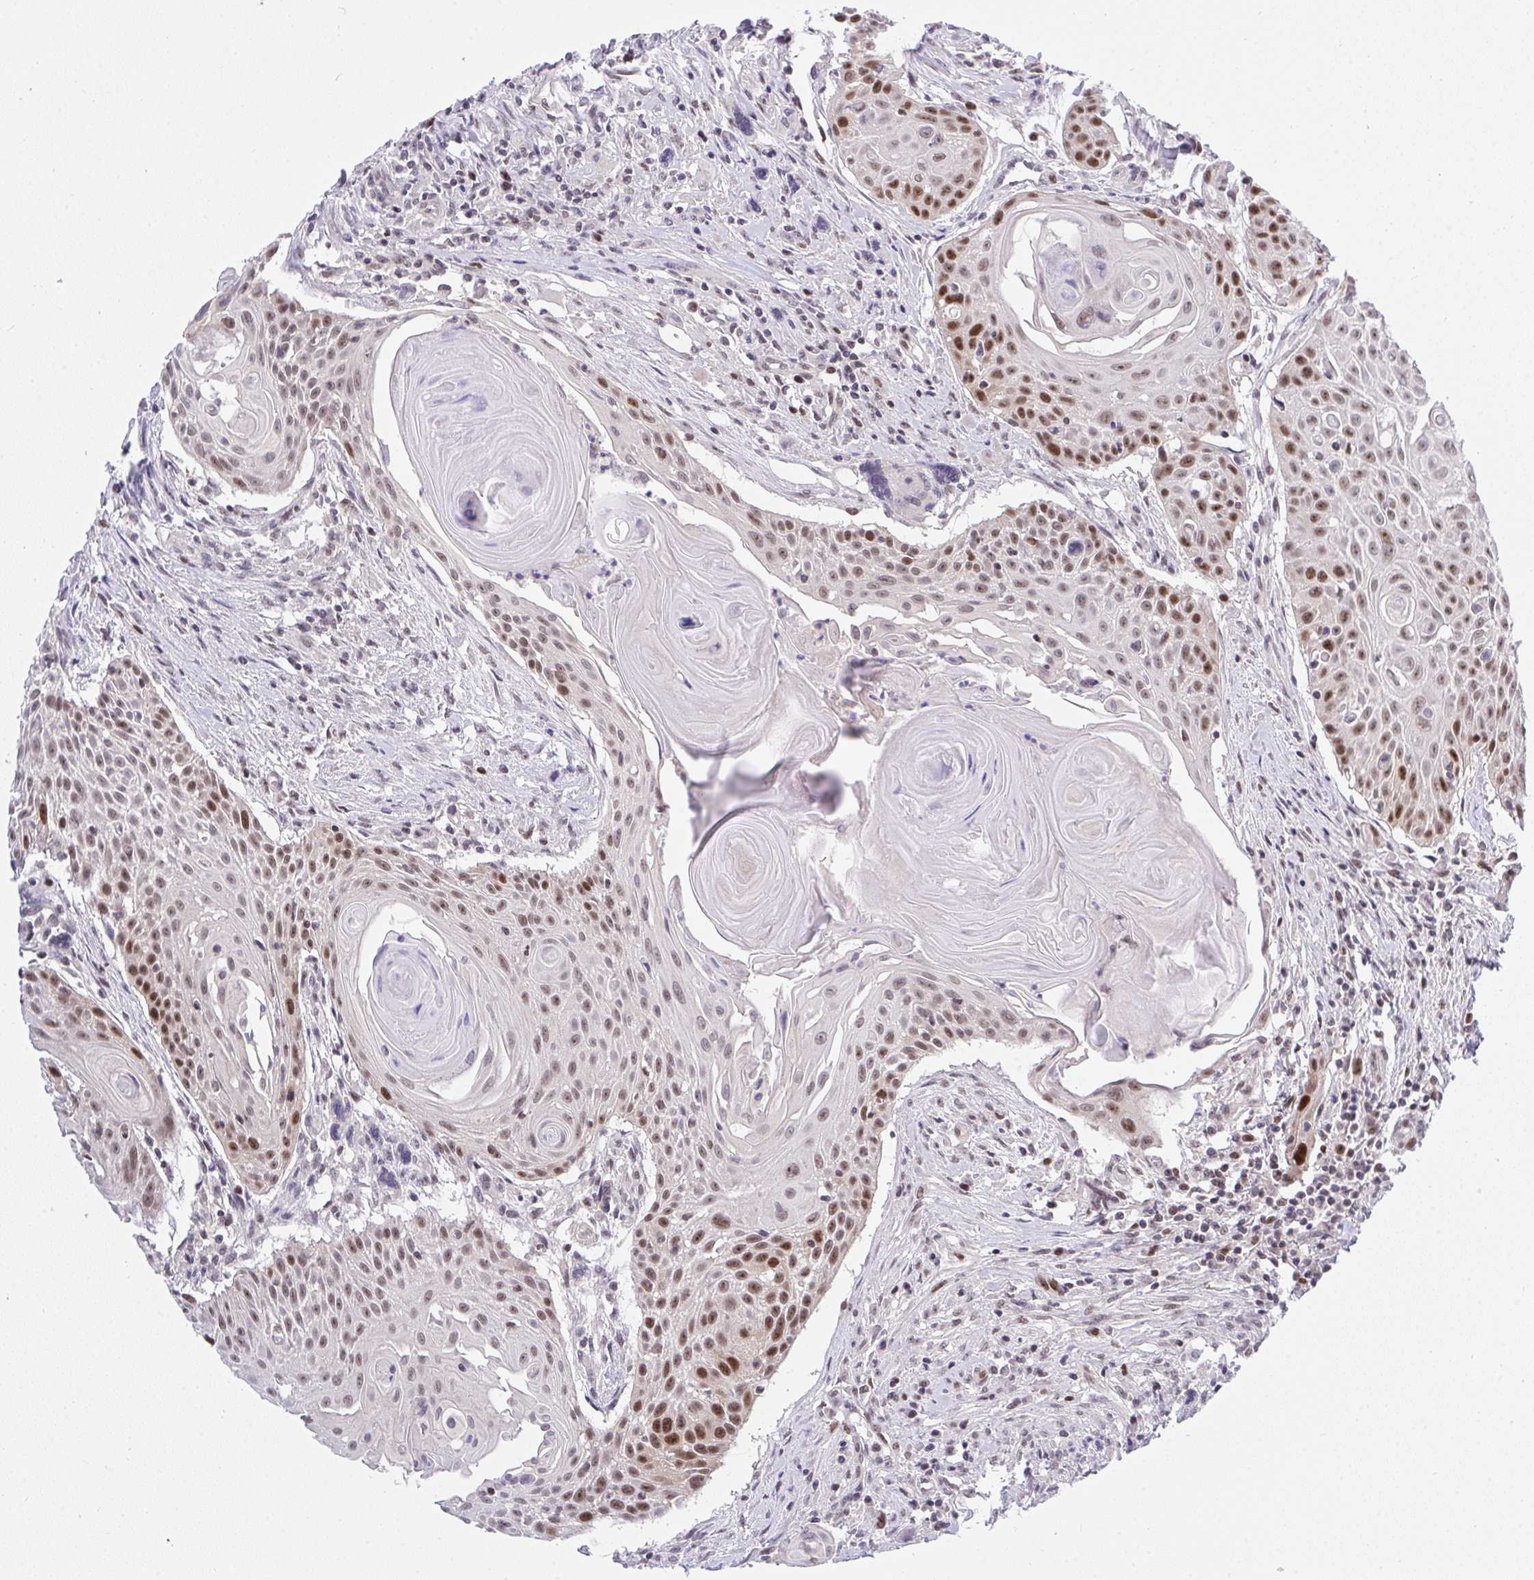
{"staining": {"intensity": "moderate", "quantity": "25%-75%", "location": "nuclear"}, "tissue": "head and neck cancer", "cell_type": "Tumor cells", "image_type": "cancer", "snomed": [{"axis": "morphology", "description": "Squamous cell carcinoma, NOS"}, {"axis": "topography", "description": "Lymph node"}, {"axis": "topography", "description": "Salivary gland"}, {"axis": "topography", "description": "Head-Neck"}], "caption": "IHC (DAB) staining of human head and neck squamous cell carcinoma exhibits moderate nuclear protein expression in approximately 25%-75% of tumor cells. (DAB (3,3'-diaminobenzidine) IHC, brown staining for protein, blue staining for nuclei).", "gene": "RFC4", "patient": {"sex": "female", "age": 74}}